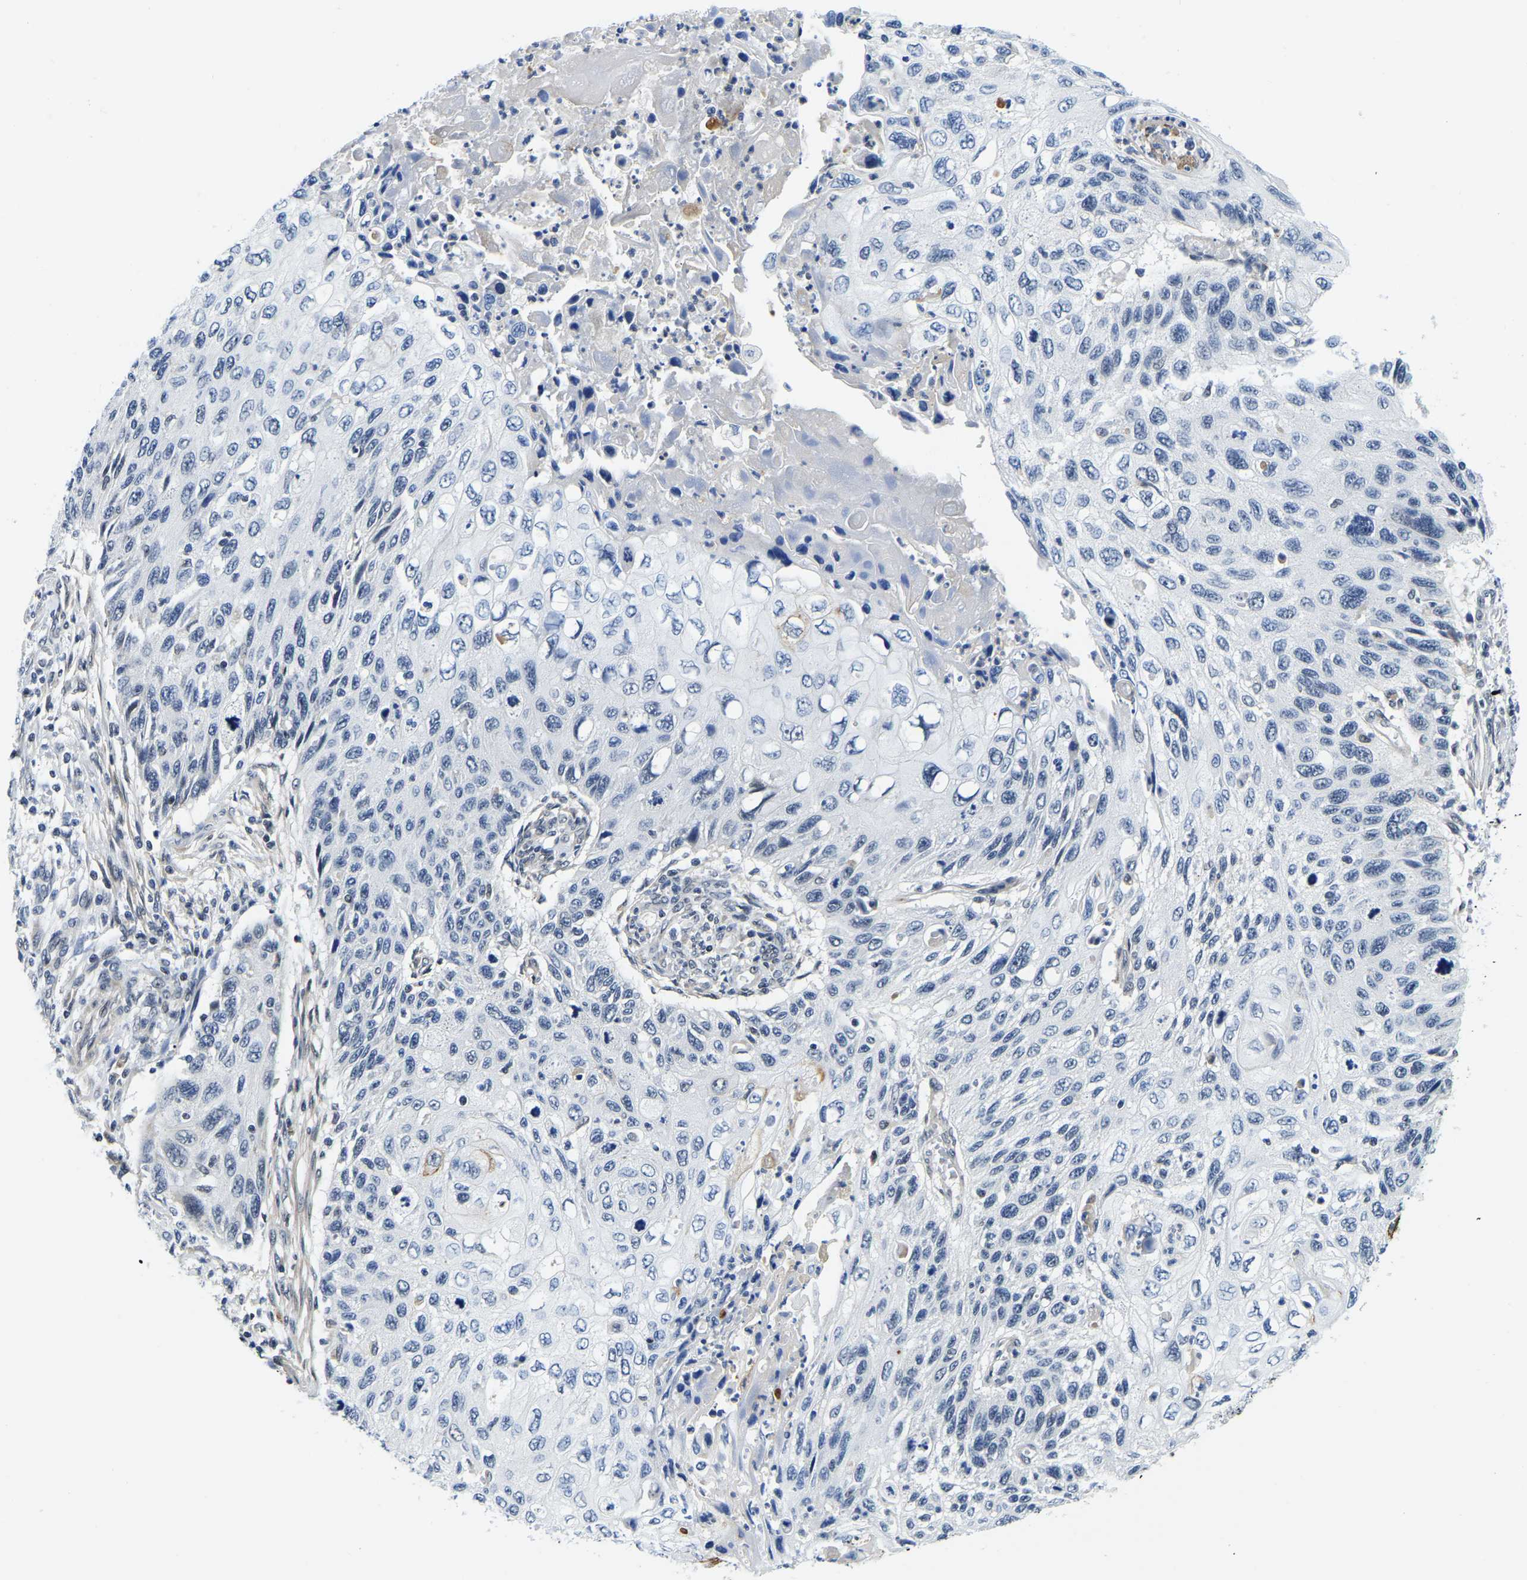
{"staining": {"intensity": "negative", "quantity": "none", "location": "none"}, "tissue": "cervical cancer", "cell_type": "Tumor cells", "image_type": "cancer", "snomed": [{"axis": "morphology", "description": "Squamous cell carcinoma, NOS"}, {"axis": "topography", "description": "Cervix"}], "caption": "Squamous cell carcinoma (cervical) was stained to show a protein in brown. There is no significant expression in tumor cells.", "gene": "POLDIP3", "patient": {"sex": "female", "age": 70}}